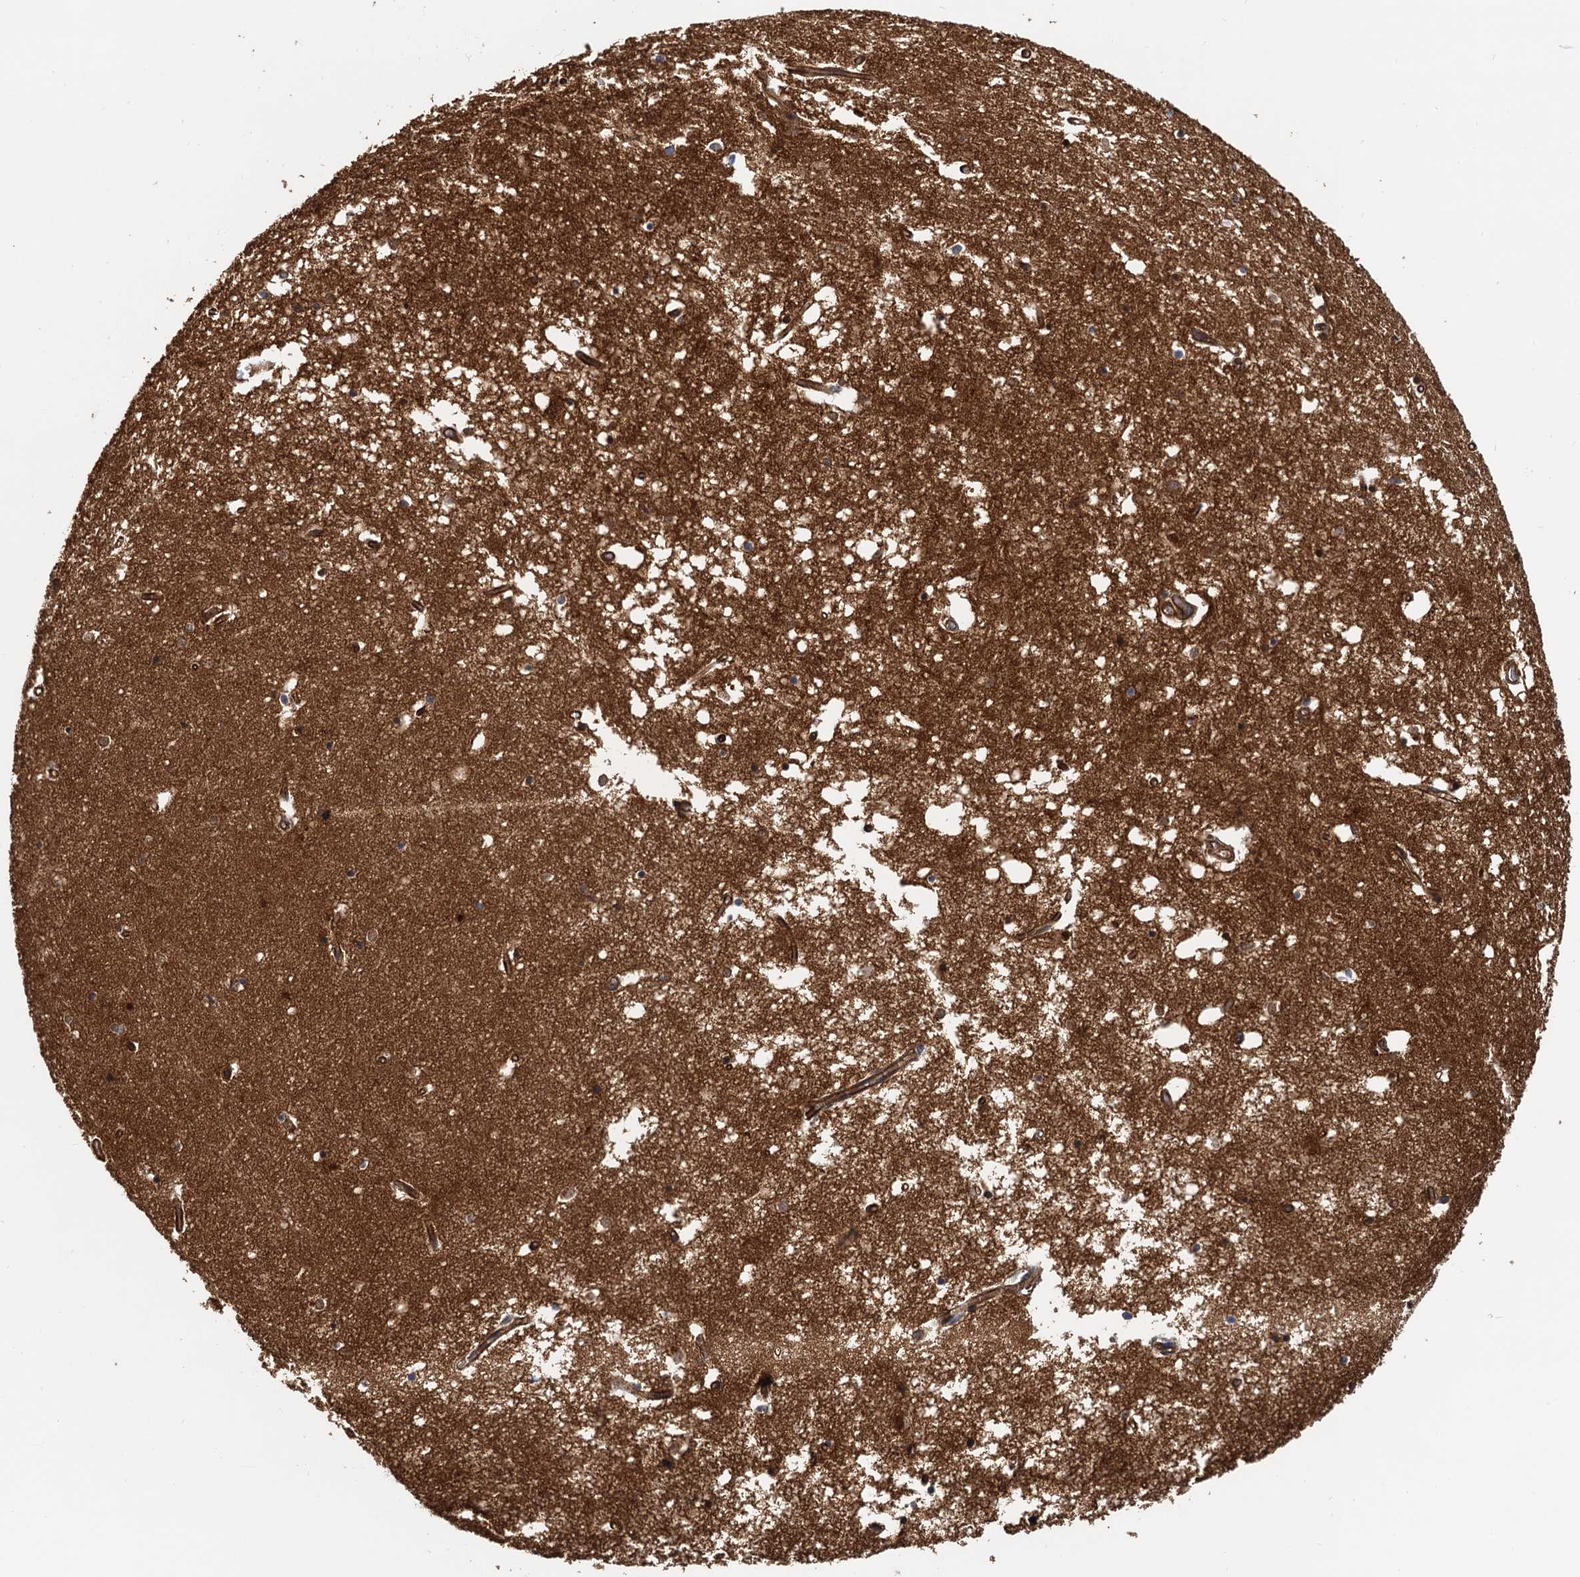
{"staining": {"intensity": "moderate", "quantity": "25%-75%", "location": "cytoplasmic/membranous"}, "tissue": "hippocampus", "cell_type": "Glial cells", "image_type": "normal", "snomed": [{"axis": "morphology", "description": "Normal tissue, NOS"}, {"axis": "topography", "description": "Hippocampus"}], "caption": "The photomicrograph shows staining of benign hippocampus, revealing moderate cytoplasmic/membranous protein staining (brown color) within glial cells.", "gene": "NIPAL3", "patient": {"sex": "male", "age": 70}}